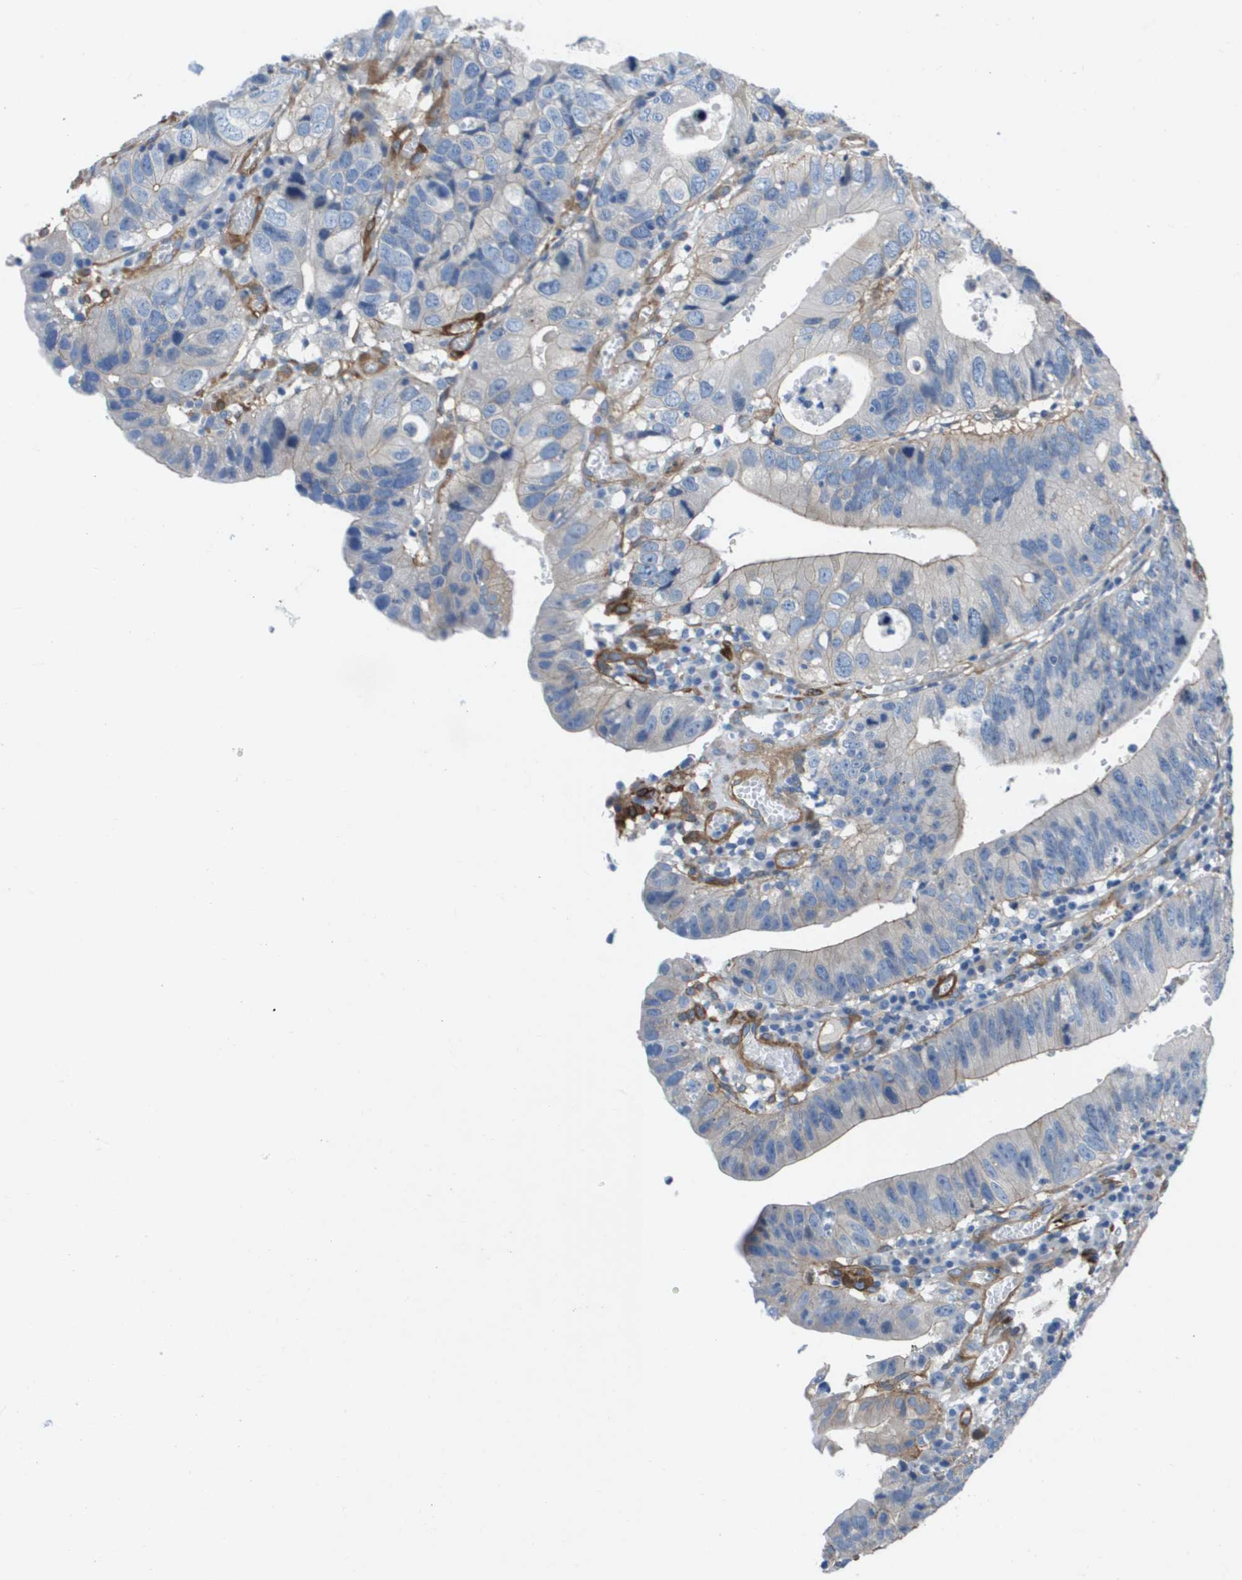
{"staining": {"intensity": "negative", "quantity": "none", "location": "none"}, "tissue": "stomach cancer", "cell_type": "Tumor cells", "image_type": "cancer", "snomed": [{"axis": "morphology", "description": "Adenocarcinoma, NOS"}, {"axis": "topography", "description": "Stomach"}], "caption": "Immunohistochemical staining of human stomach cancer (adenocarcinoma) exhibits no significant staining in tumor cells.", "gene": "LPP", "patient": {"sex": "male", "age": 59}}